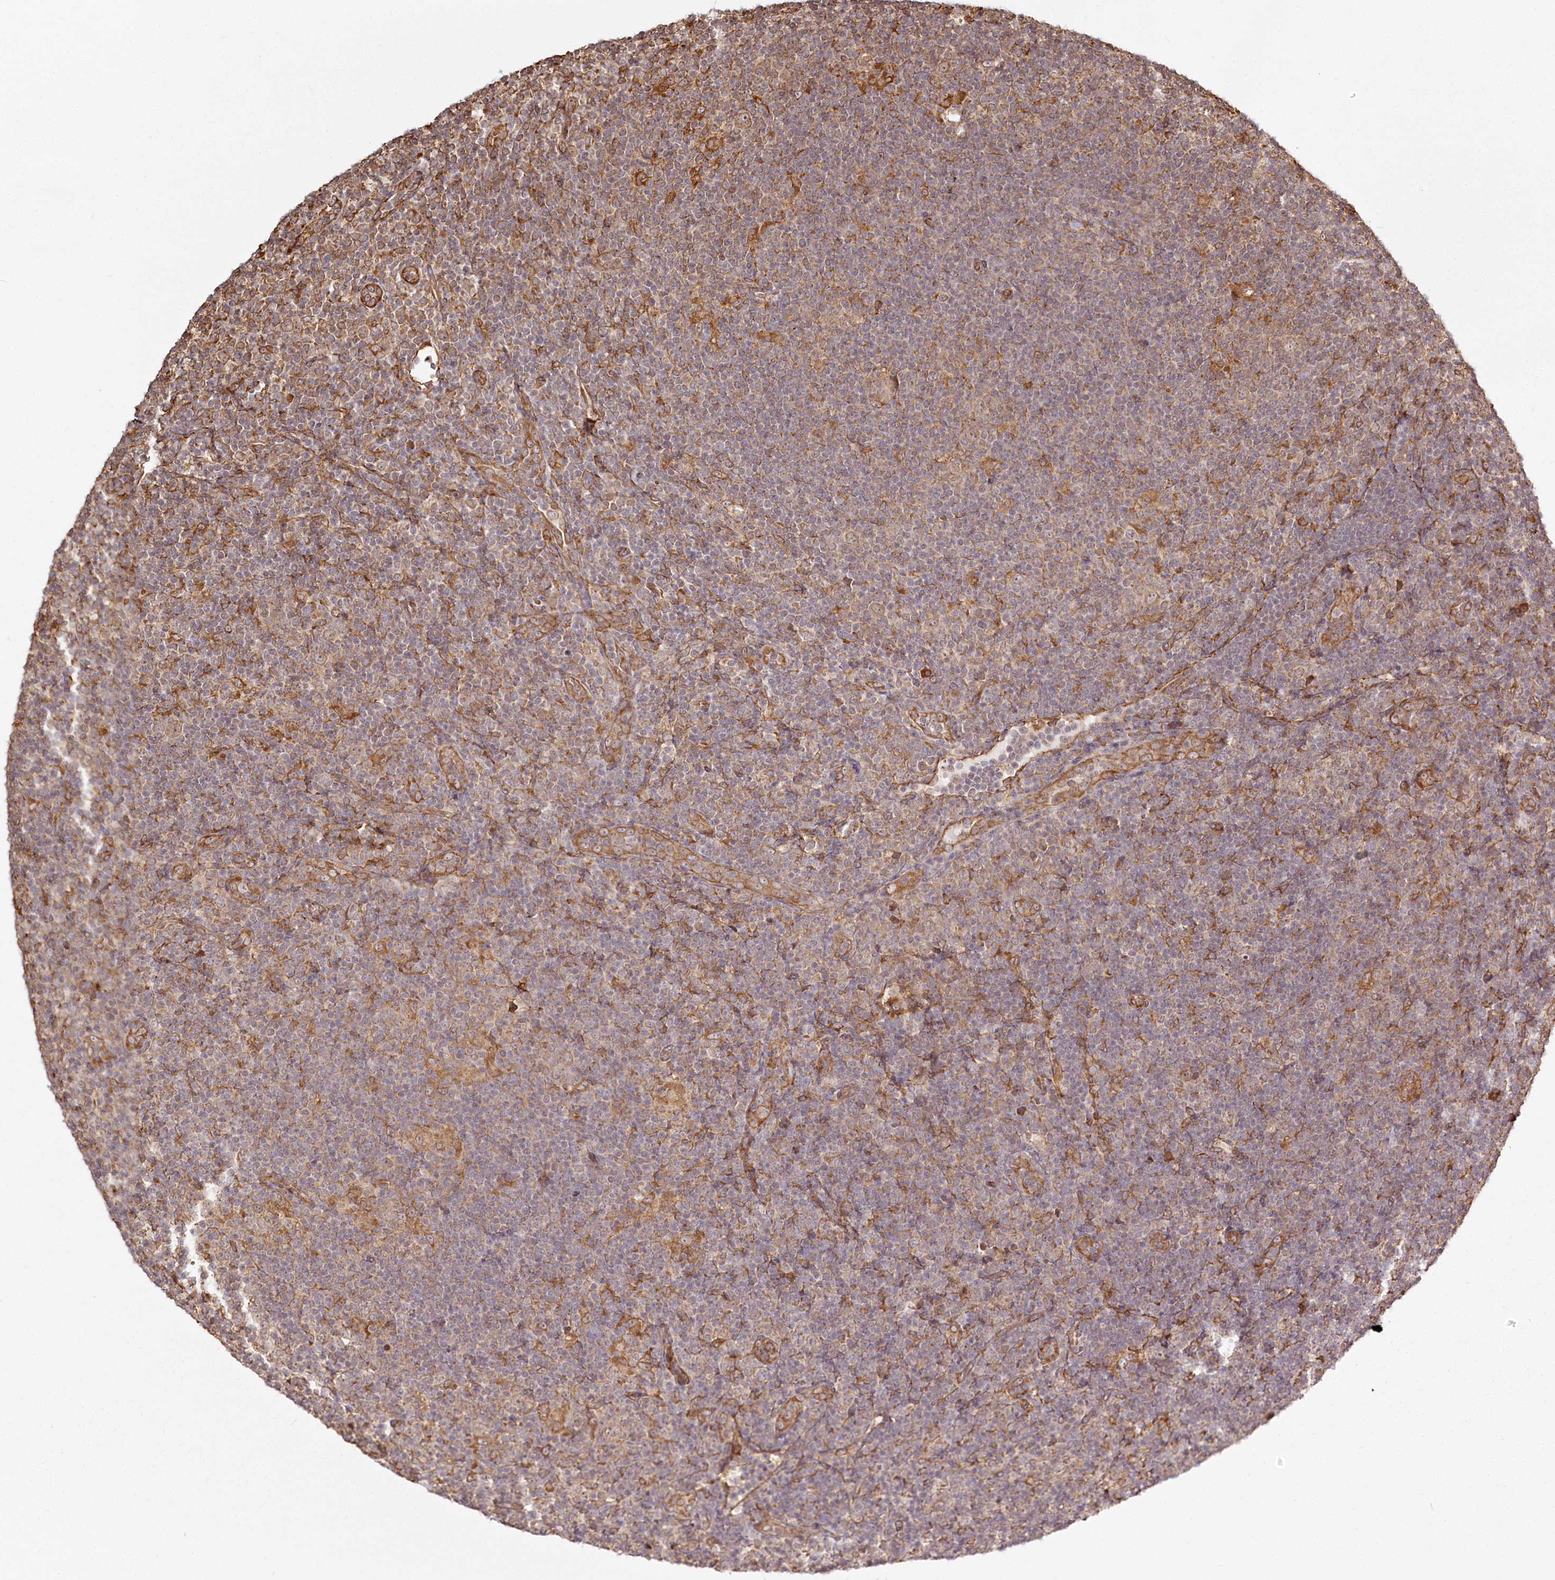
{"staining": {"intensity": "moderate", "quantity": "25%-75%", "location": "cytoplasmic/membranous"}, "tissue": "lymphoma", "cell_type": "Tumor cells", "image_type": "cancer", "snomed": [{"axis": "morphology", "description": "Hodgkin's disease, NOS"}, {"axis": "topography", "description": "Lymph node"}], "caption": "Tumor cells exhibit medium levels of moderate cytoplasmic/membranous positivity in about 25%-75% of cells in human Hodgkin's disease.", "gene": "FAM13A", "patient": {"sex": "female", "age": 57}}